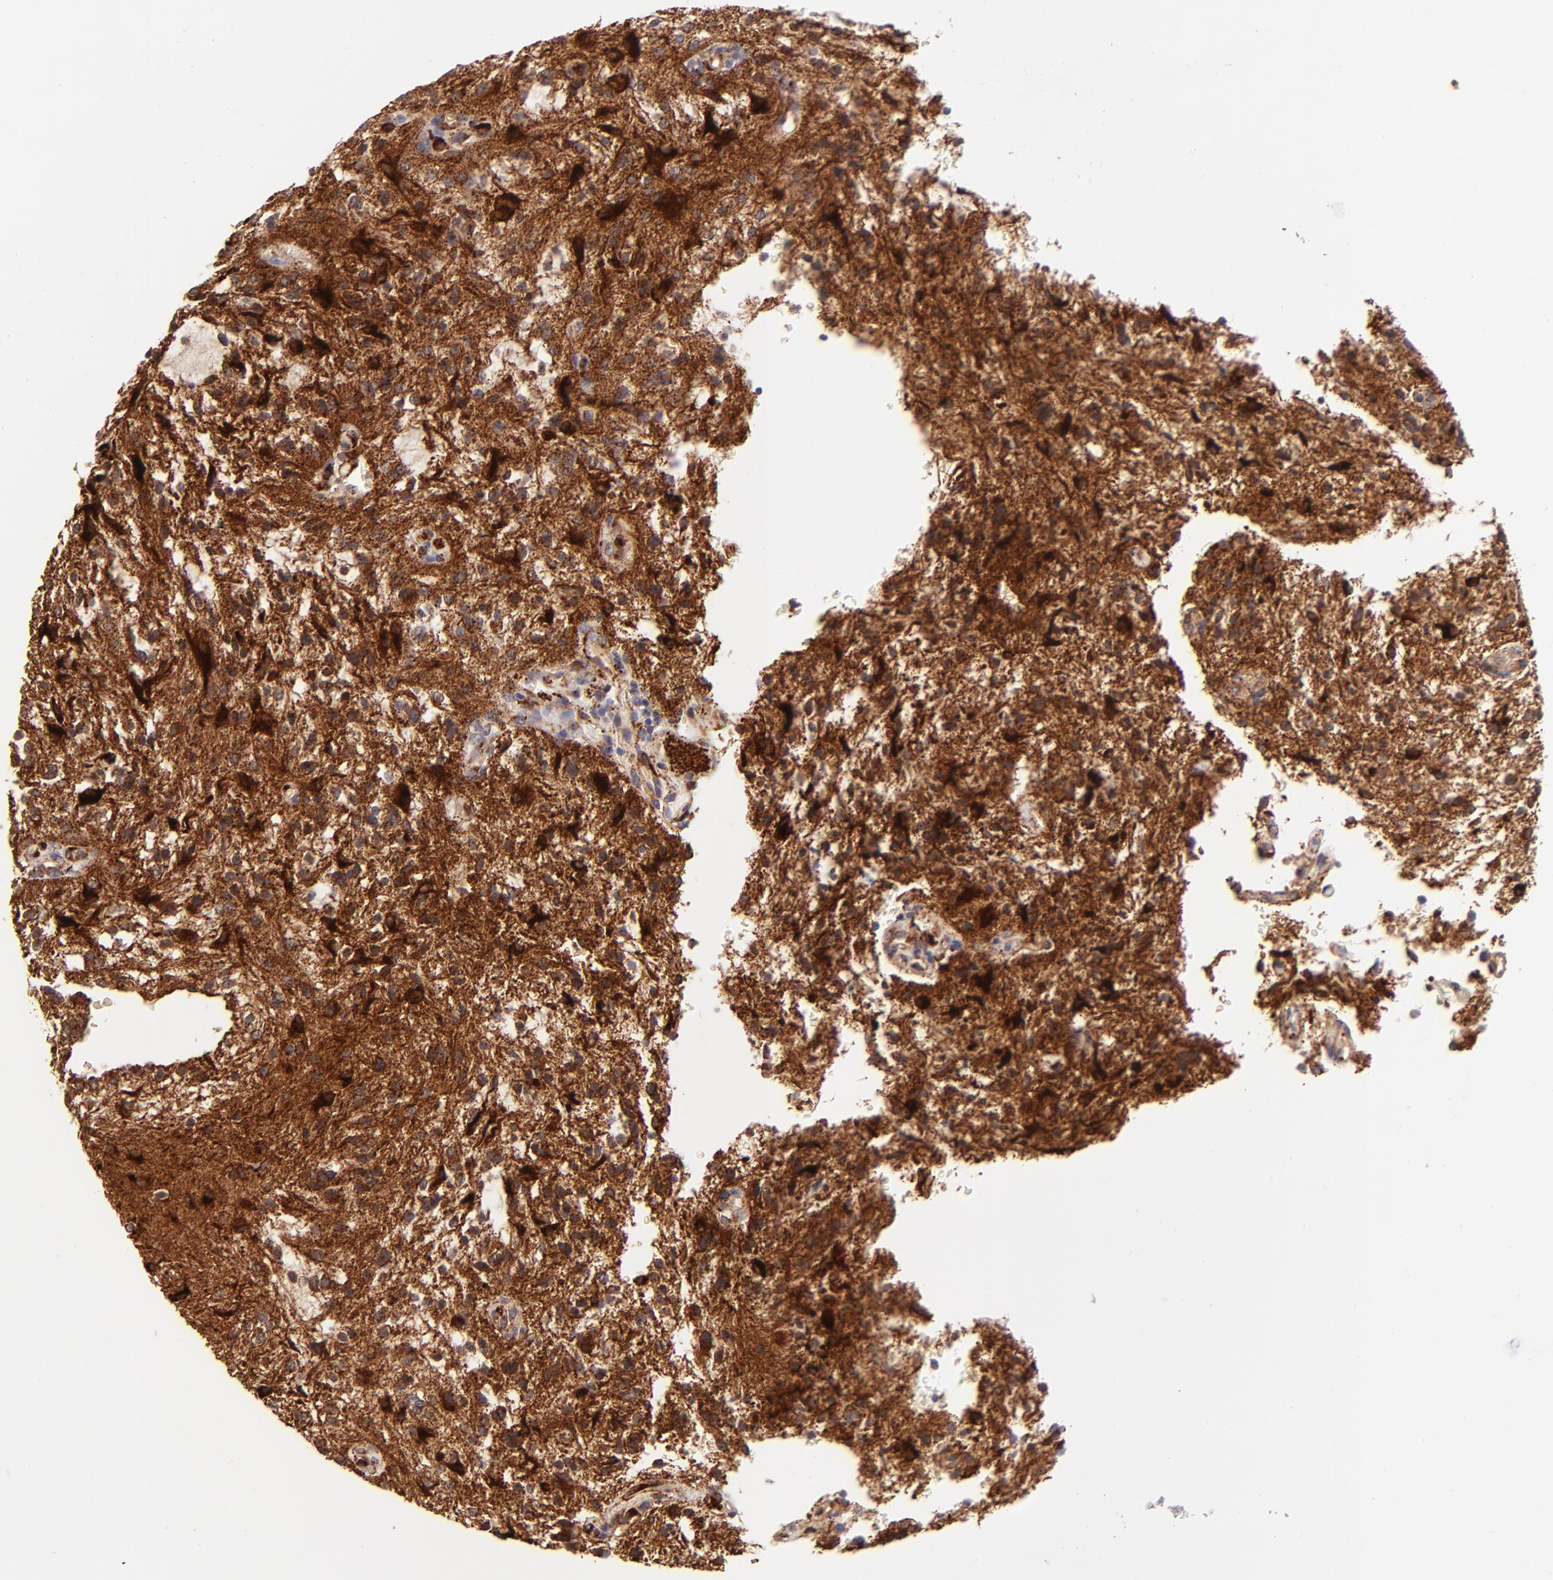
{"staining": {"intensity": "strong", "quantity": ">75%", "location": "cytoplasmic/membranous"}, "tissue": "glioma", "cell_type": "Tumor cells", "image_type": "cancer", "snomed": [{"axis": "morphology", "description": "Glioma, malignant, NOS"}, {"axis": "topography", "description": "Cerebellum"}], "caption": "A brown stain highlights strong cytoplasmic/membranous expression of a protein in glioma tumor cells.", "gene": "SPARC", "patient": {"sex": "female", "age": 10}}